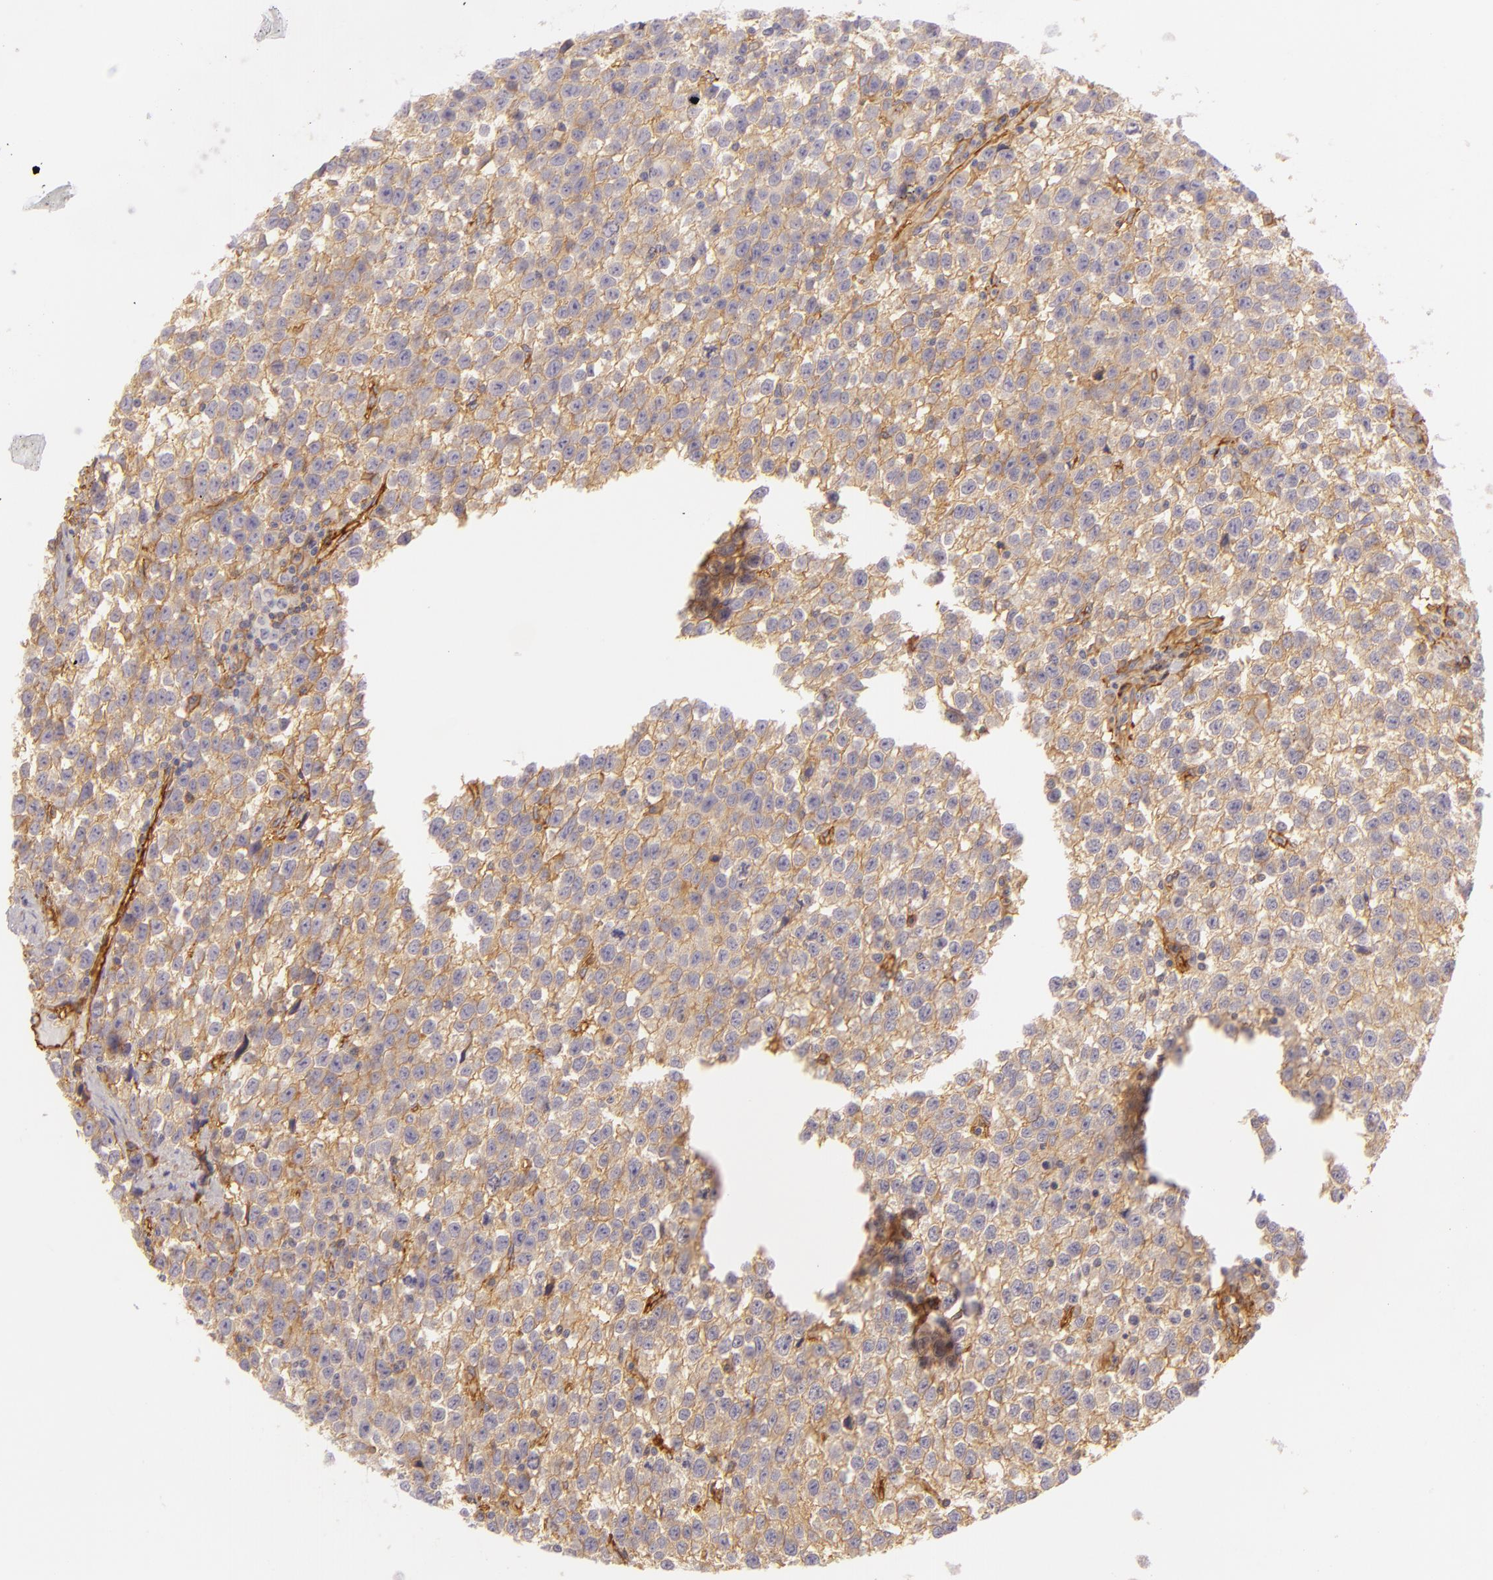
{"staining": {"intensity": "moderate", "quantity": ">75%", "location": "cytoplasmic/membranous"}, "tissue": "testis cancer", "cell_type": "Tumor cells", "image_type": "cancer", "snomed": [{"axis": "morphology", "description": "Seminoma, NOS"}, {"axis": "topography", "description": "Testis"}], "caption": "Seminoma (testis) stained with immunohistochemistry demonstrates moderate cytoplasmic/membranous staining in about >75% of tumor cells. The staining is performed using DAB (3,3'-diaminobenzidine) brown chromogen to label protein expression. The nuclei are counter-stained blue using hematoxylin.", "gene": "CD59", "patient": {"sex": "male", "age": 35}}